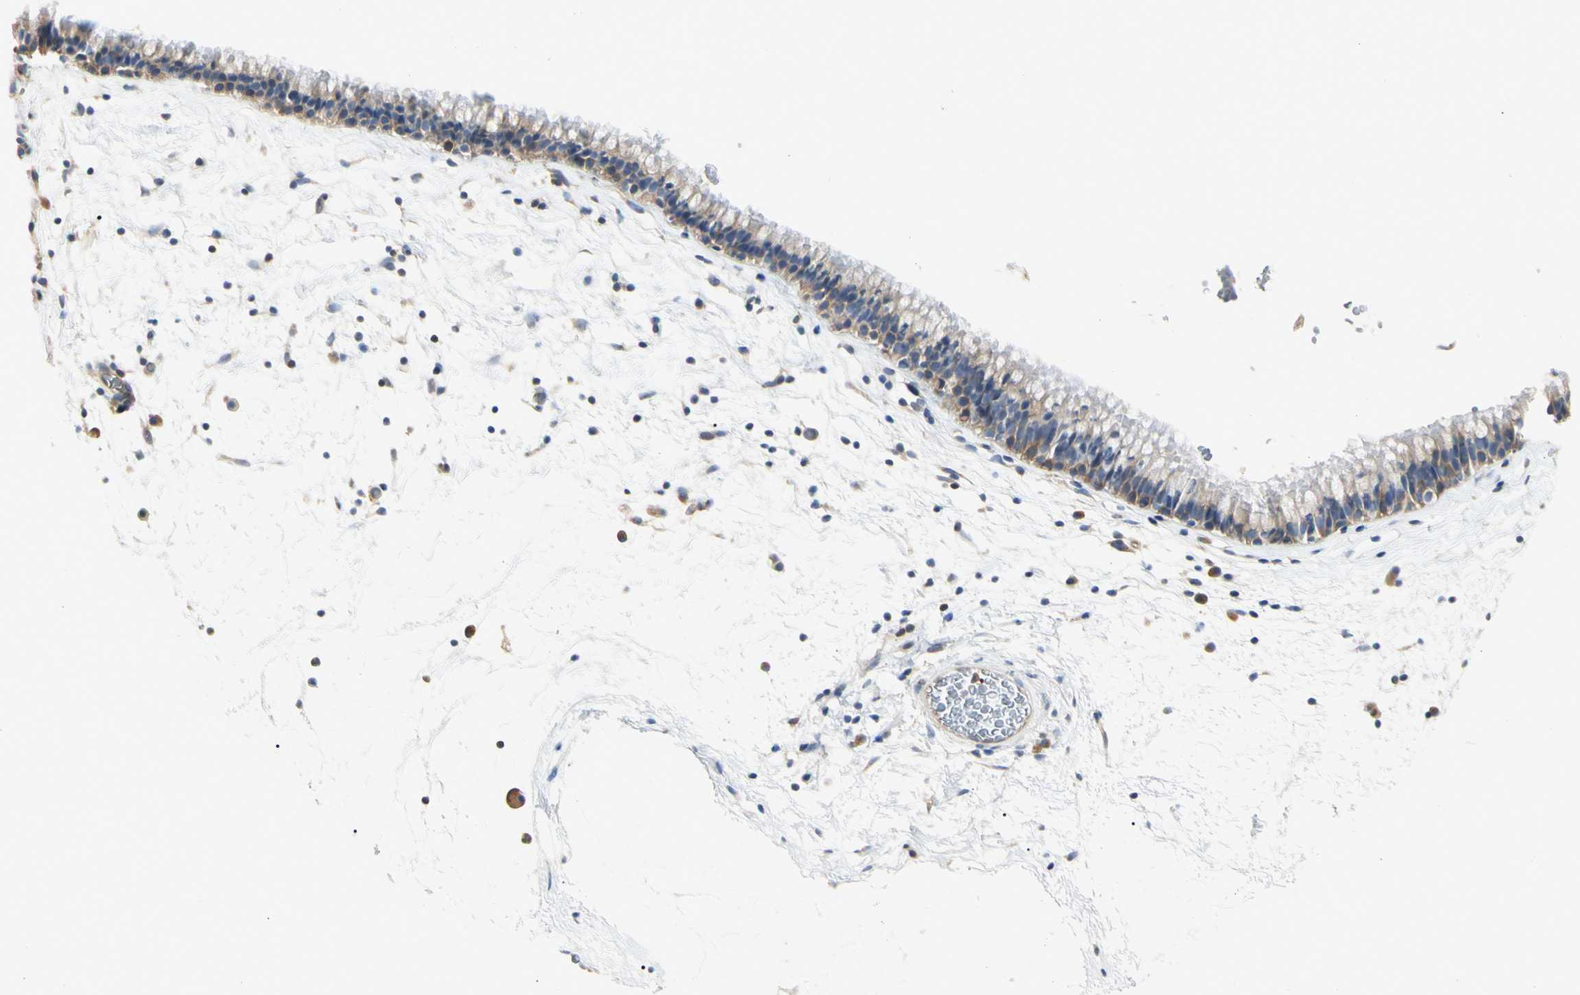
{"staining": {"intensity": "strong", "quantity": ">75%", "location": "cytoplasmic/membranous"}, "tissue": "nasopharynx", "cell_type": "Respiratory epithelial cells", "image_type": "normal", "snomed": [{"axis": "morphology", "description": "Normal tissue, NOS"}, {"axis": "morphology", "description": "Inflammation, NOS"}, {"axis": "topography", "description": "Nasopharynx"}], "caption": "A brown stain shows strong cytoplasmic/membranous expression of a protein in respiratory epithelial cells of normal nasopharynx.", "gene": "NFKB2", "patient": {"sex": "male", "age": 48}}